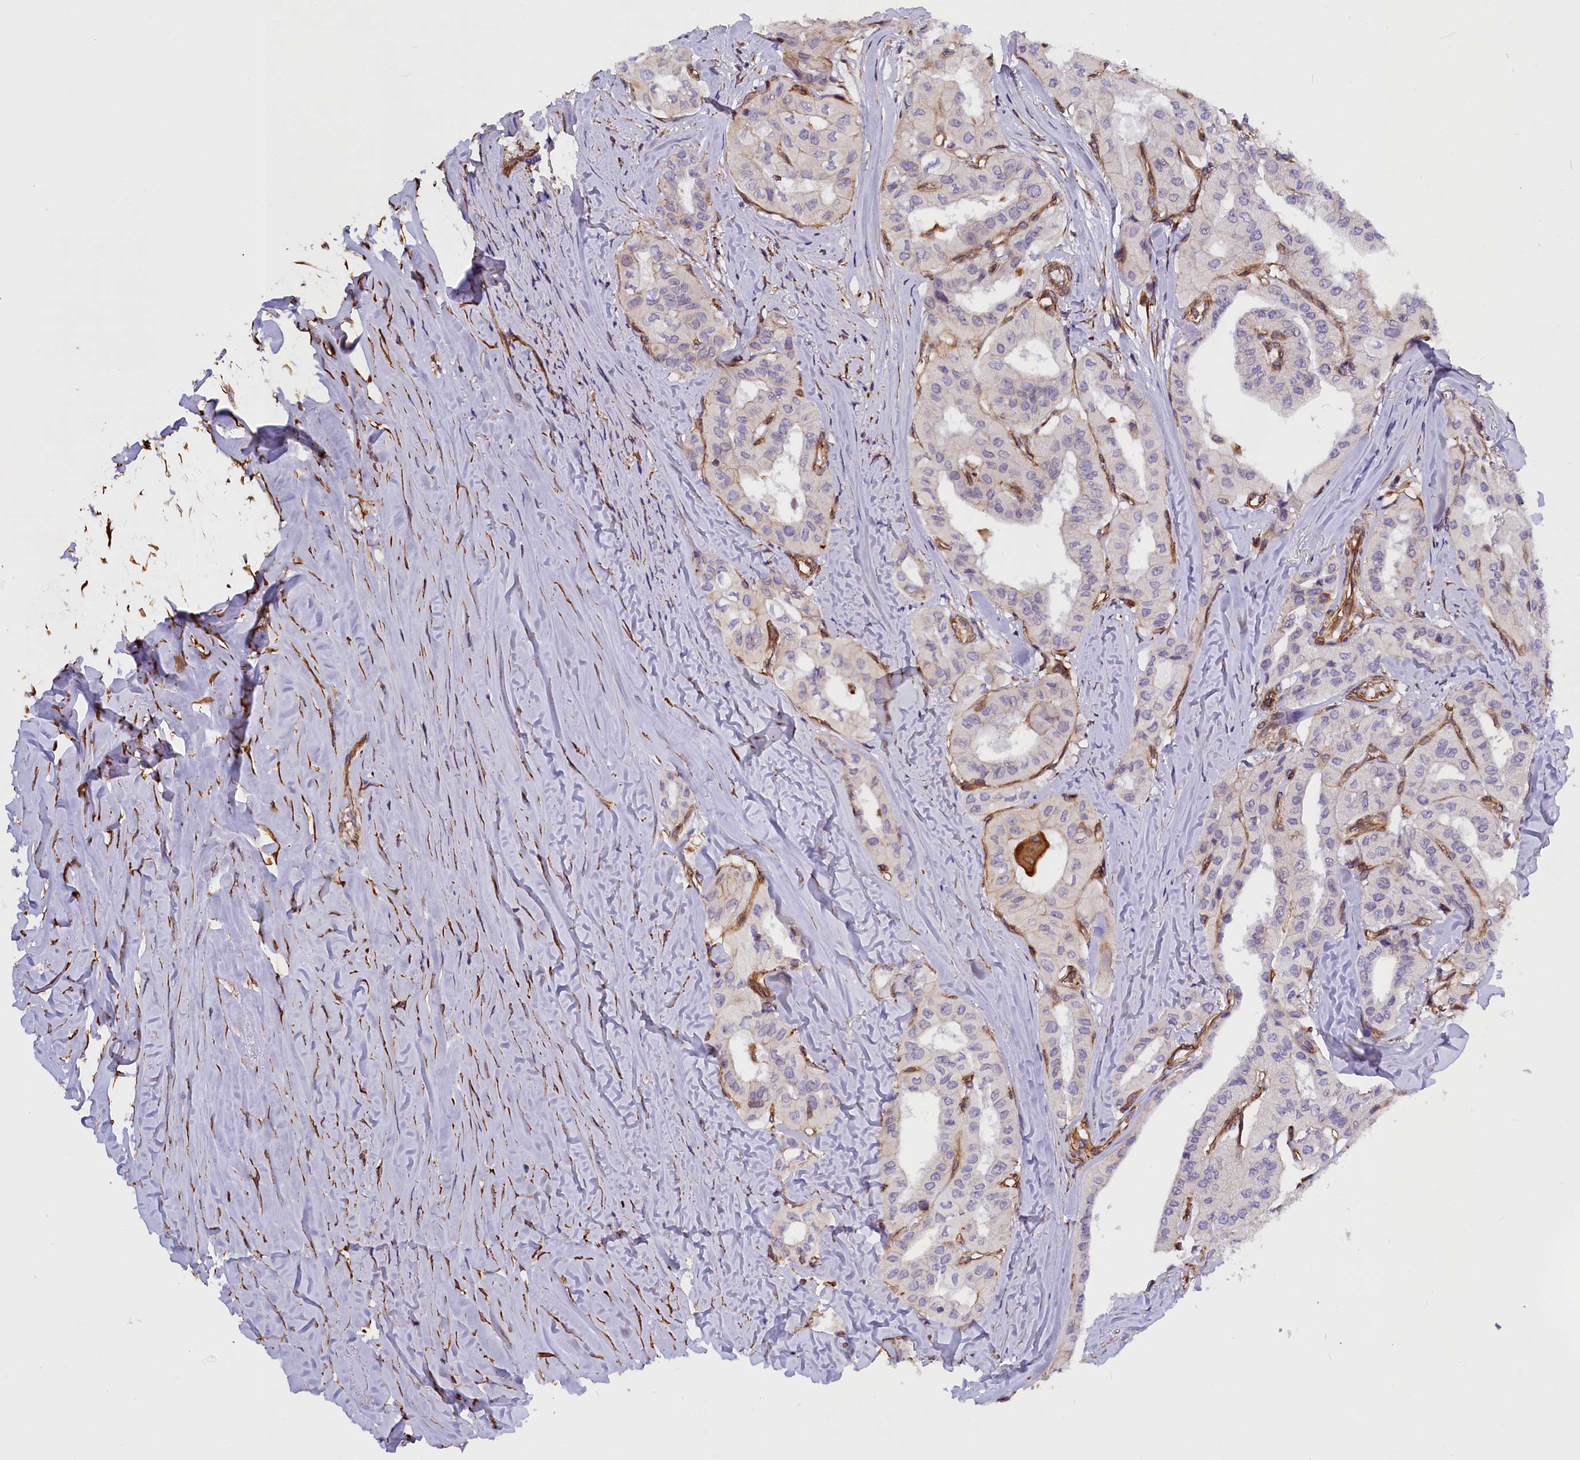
{"staining": {"intensity": "negative", "quantity": "none", "location": "none"}, "tissue": "thyroid cancer", "cell_type": "Tumor cells", "image_type": "cancer", "snomed": [{"axis": "morphology", "description": "Papillary adenocarcinoma, NOS"}, {"axis": "topography", "description": "Thyroid gland"}], "caption": "The micrograph shows no staining of tumor cells in thyroid papillary adenocarcinoma.", "gene": "MED20", "patient": {"sex": "female", "age": 59}}